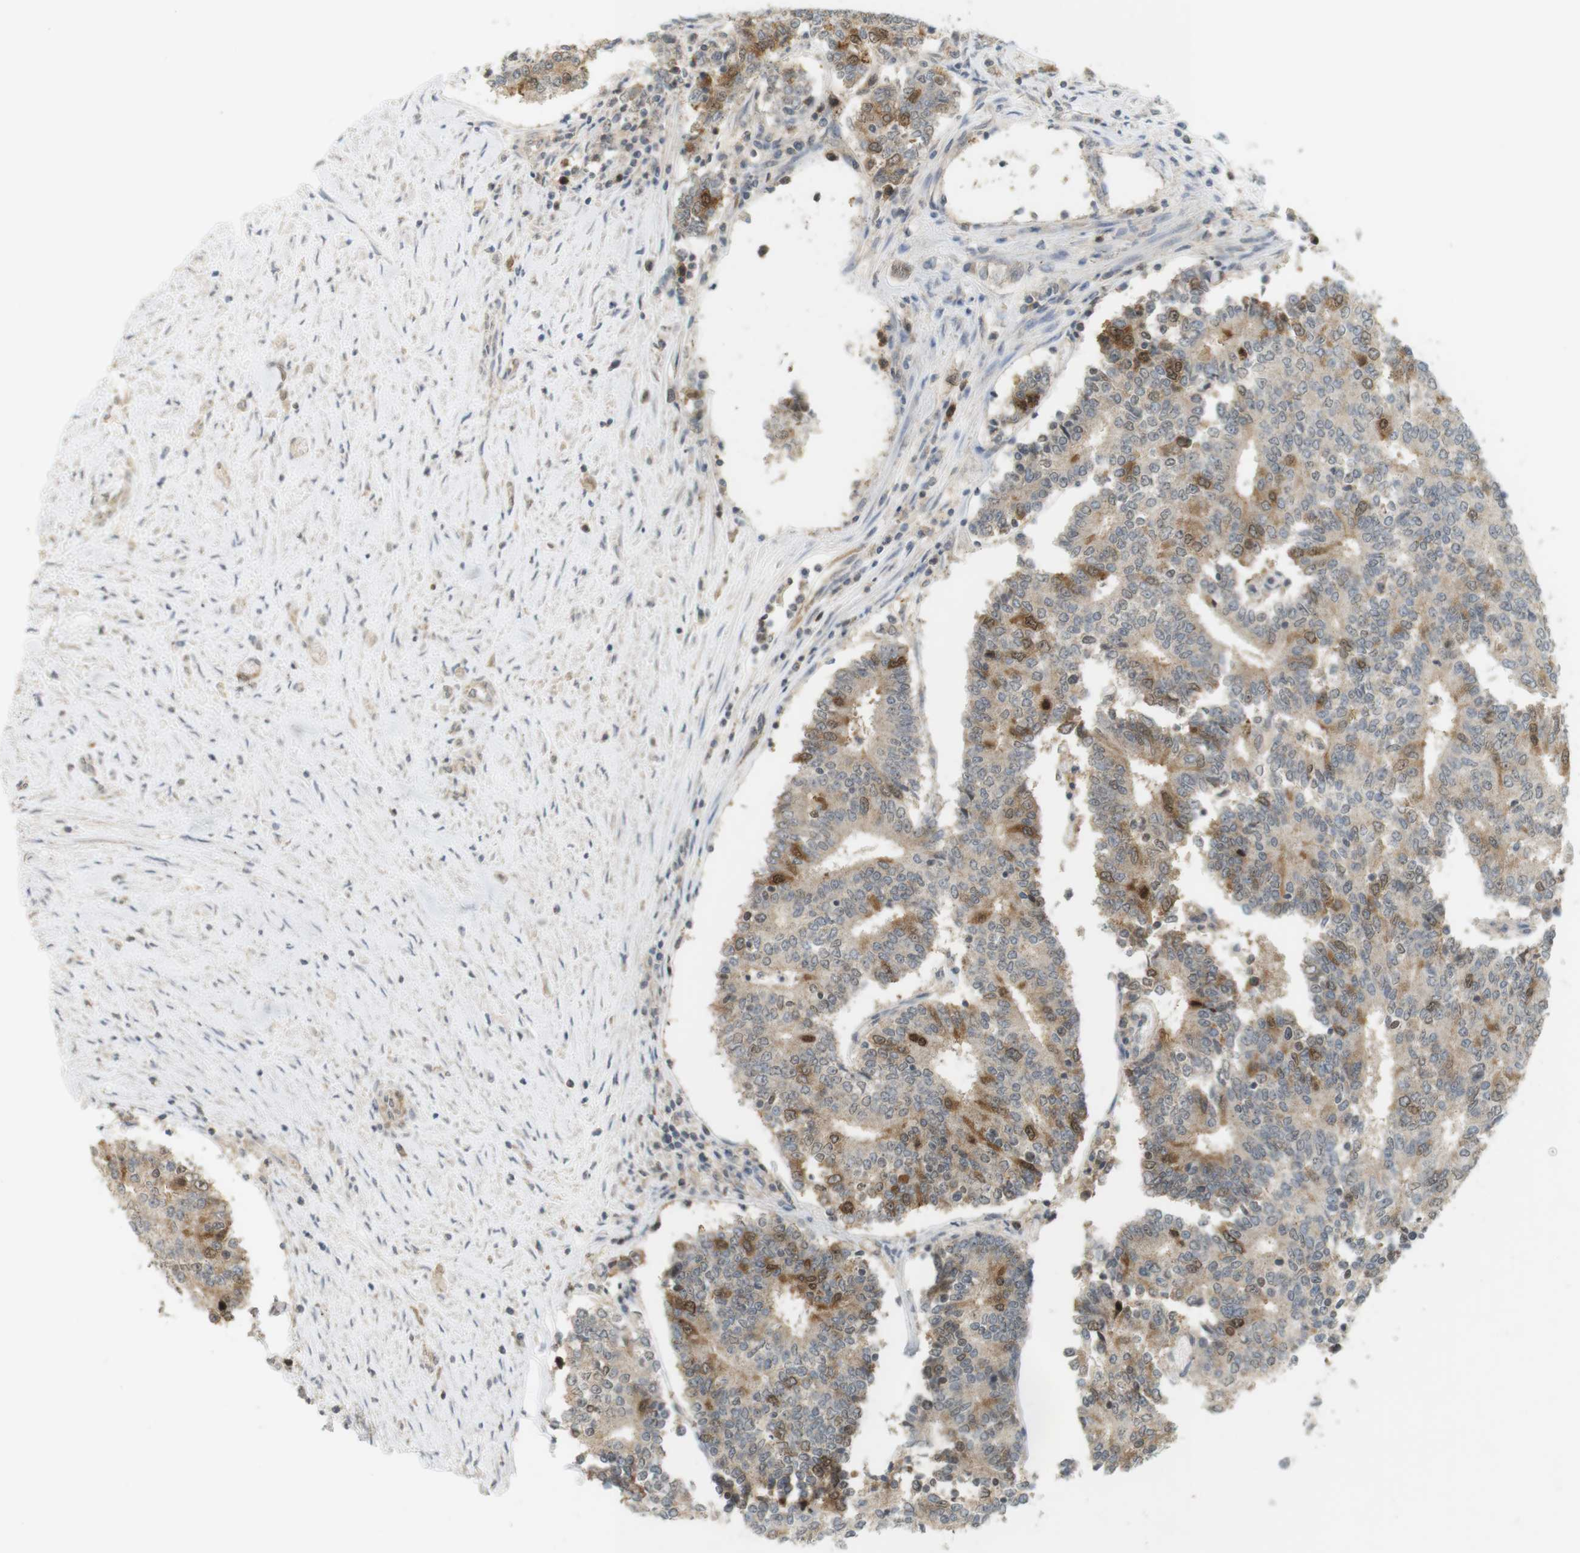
{"staining": {"intensity": "moderate", "quantity": "<25%", "location": "cytoplasmic/membranous"}, "tissue": "prostate cancer", "cell_type": "Tumor cells", "image_type": "cancer", "snomed": [{"axis": "morphology", "description": "Normal tissue, NOS"}, {"axis": "morphology", "description": "Adenocarcinoma, High grade"}, {"axis": "topography", "description": "Prostate"}, {"axis": "topography", "description": "Seminal veicle"}], "caption": "Prostate cancer (high-grade adenocarcinoma) stained with DAB immunohistochemistry (IHC) reveals low levels of moderate cytoplasmic/membranous expression in about <25% of tumor cells. (DAB (3,3'-diaminobenzidine) IHC, brown staining for protein, blue staining for nuclei).", "gene": "TTK", "patient": {"sex": "male", "age": 55}}